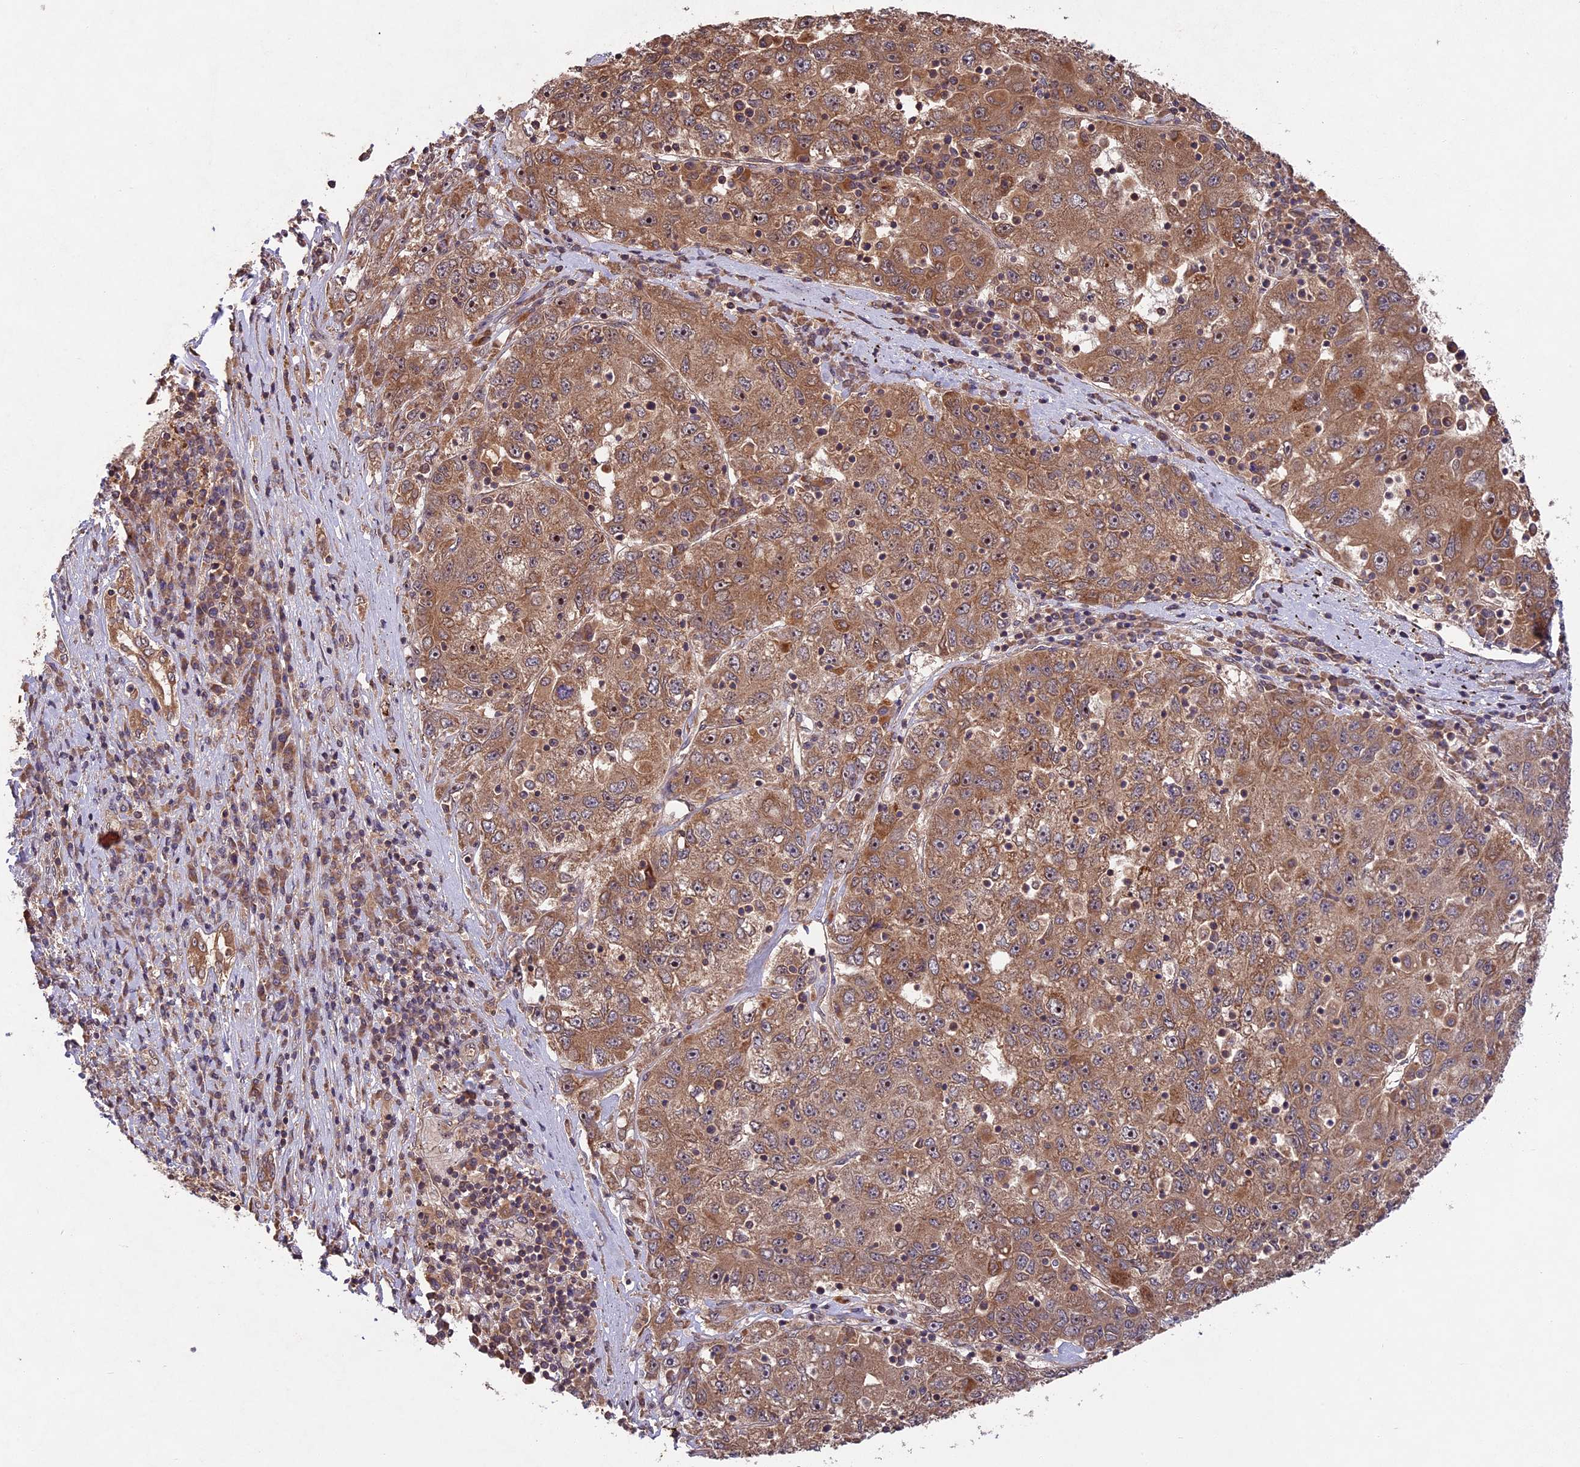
{"staining": {"intensity": "moderate", "quantity": ">75%", "location": "cytoplasmic/membranous"}, "tissue": "liver cancer", "cell_type": "Tumor cells", "image_type": "cancer", "snomed": [{"axis": "morphology", "description": "Carcinoma, Hepatocellular, NOS"}, {"axis": "topography", "description": "Liver"}], "caption": "This is an image of immunohistochemistry (IHC) staining of hepatocellular carcinoma (liver), which shows moderate expression in the cytoplasmic/membranous of tumor cells.", "gene": "CHAC1", "patient": {"sex": "male", "age": 49}}